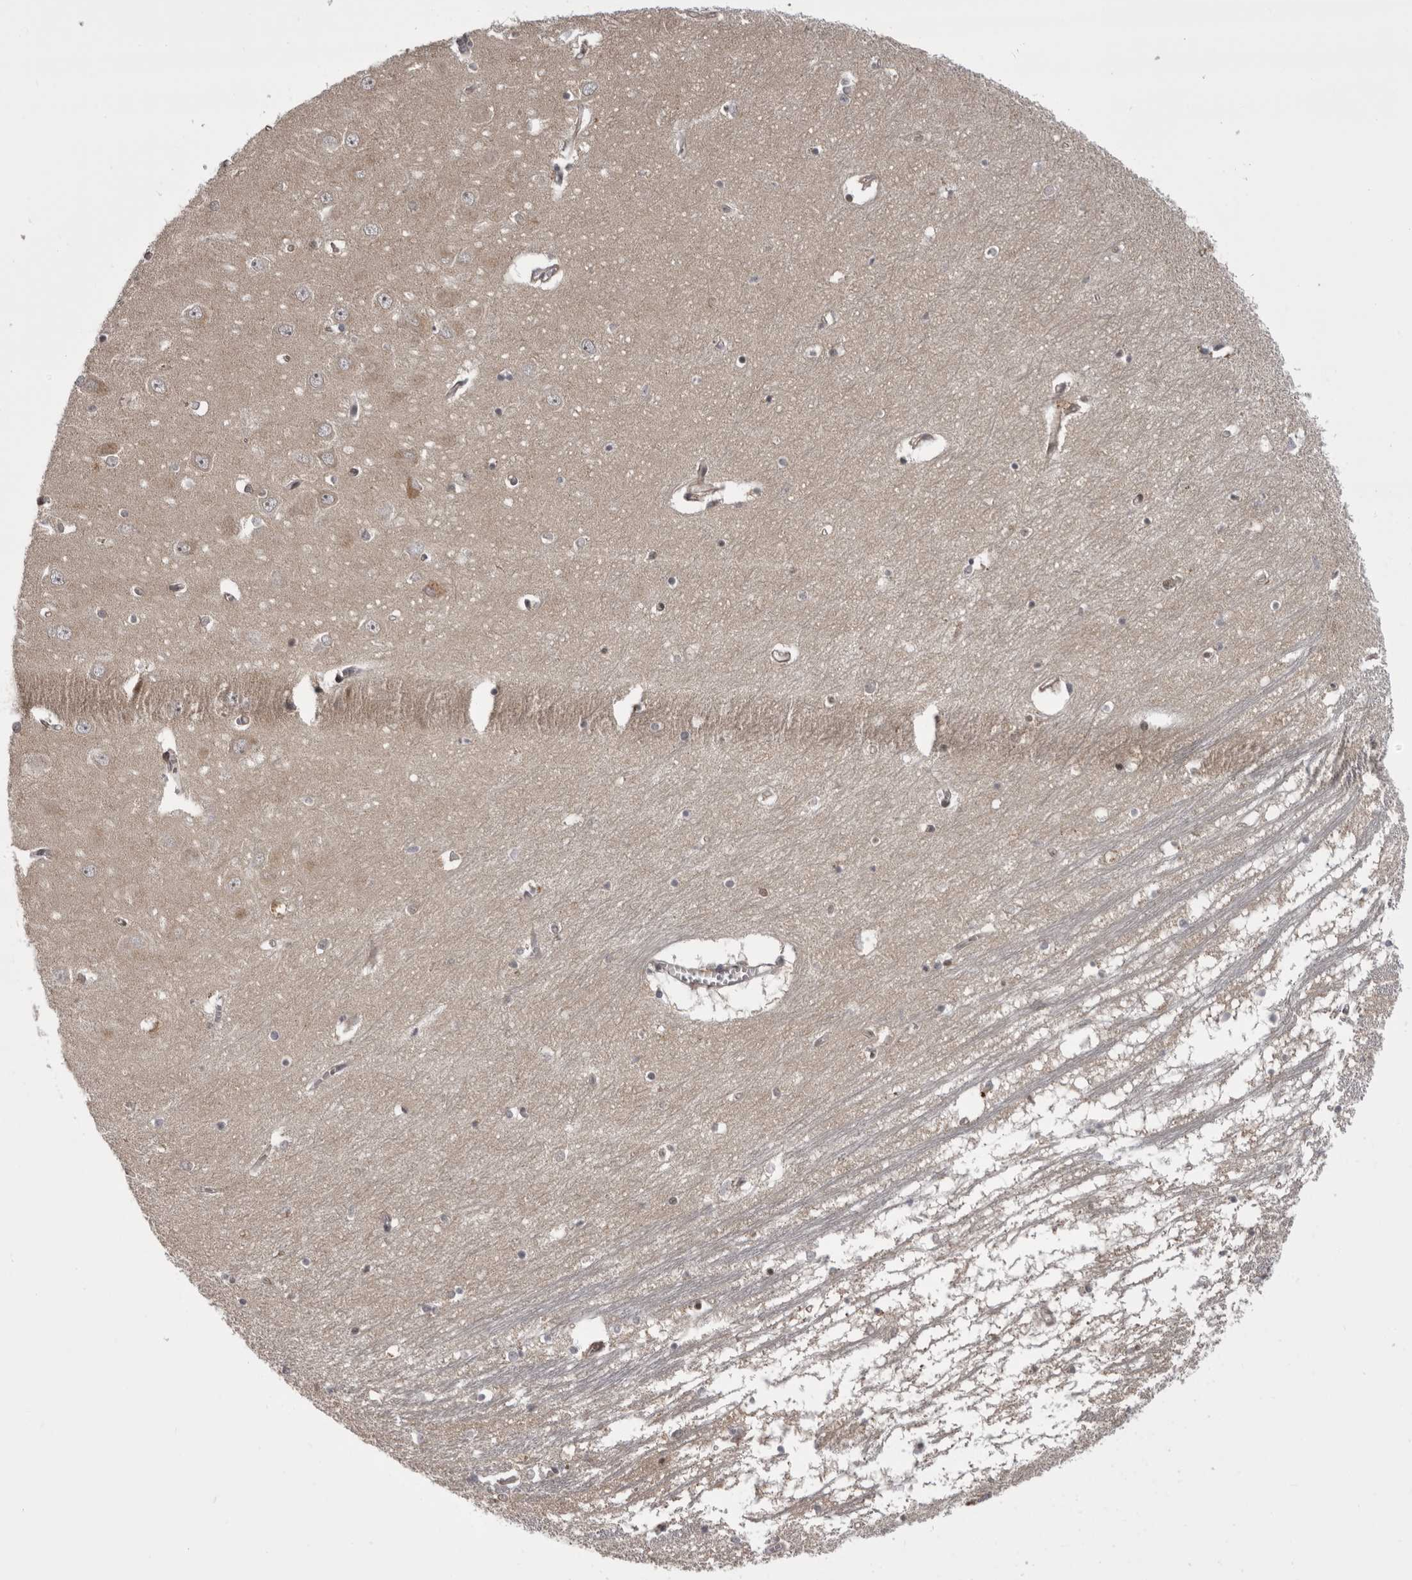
{"staining": {"intensity": "moderate", "quantity": "<25%", "location": "nuclear"}, "tissue": "hippocampus", "cell_type": "Glial cells", "image_type": "normal", "snomed": [{"axis": "morphology", "description": "Normal tissue, NOS"}, {"axis": "topography", "description": "Hippocampus"}], "caption": "Glial cells reveal low levels of moderate nuclear staining in approximately <25% of cells in benign hippocampus.", "gene": "C1orf109", "patient": {"sex": "male", "age": 70}}